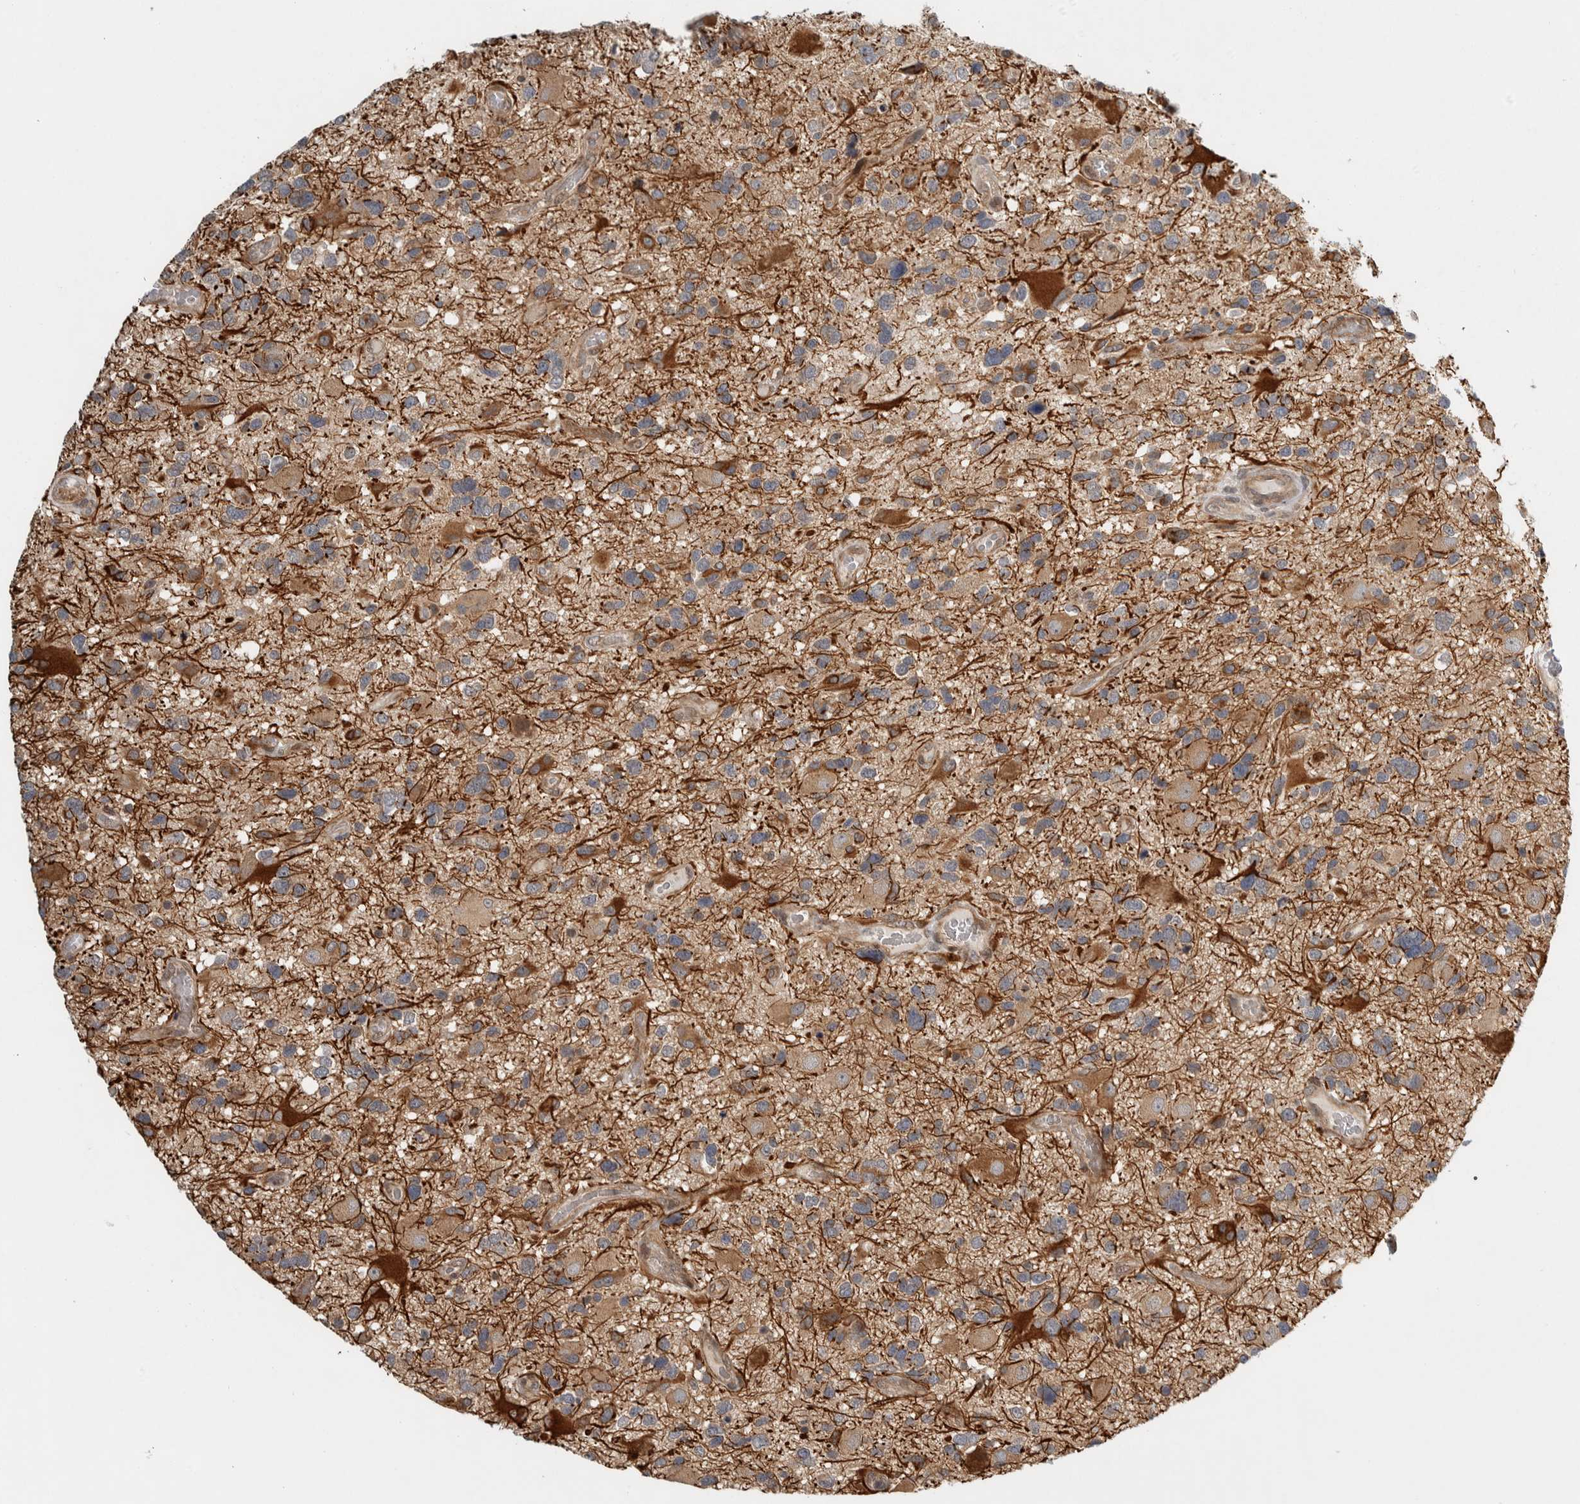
{"staining": {"intensity": "weak", "quantity": "25%-75%", "location": "cytoplasmic/membranous"}, "tissue": "glioma", "cell_type": "Tumor cells", "image_type": "cancer", "snomed": [{"axis": "morphology", "description": "Glioma, malignant, High grade"}, {"axis": "topography", "description": "Brain"}], "caption": "Human malignant glioma (high-grade) stained with a brown dye shows weak cytoplasmic/membranous positive staining in about 25%-75% of tumor cells.", "gene": "TBC1D31", "patient": {"sex": "male", "age": 33}}